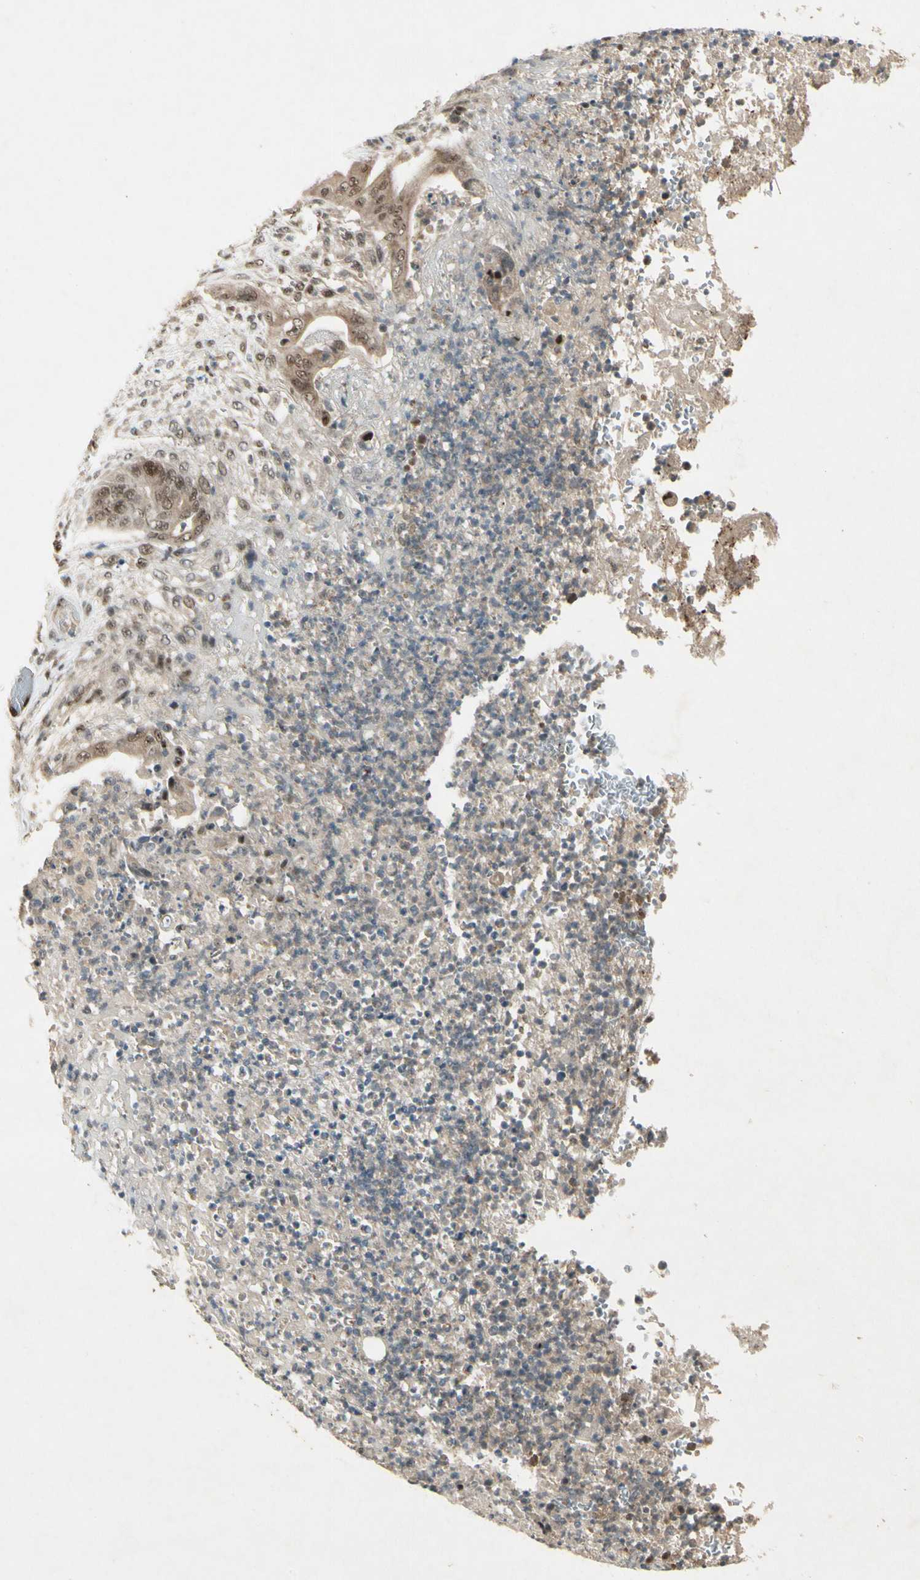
{"staining": {"intensity": "strong", "quantity": "25%-75%", "location": "nuclear"}, "tissue": "stomach cancer", "cell_type": "Tumor cells", "image_type": "cancer", "snomed": [{"axis": "morphology", "description": "Adenocarcinoma, NOS"}, {"axis": "topography", "description": "Stomach"}], "caption": "A brown stain shows strong nuclear staining of a protein in human stomach cancer tumor cells. (DAB IHC, brown staining for protein, blue staining for nuclei).", "gene": "CDK11A", "patient": {"sex": "female", "age": 73}}